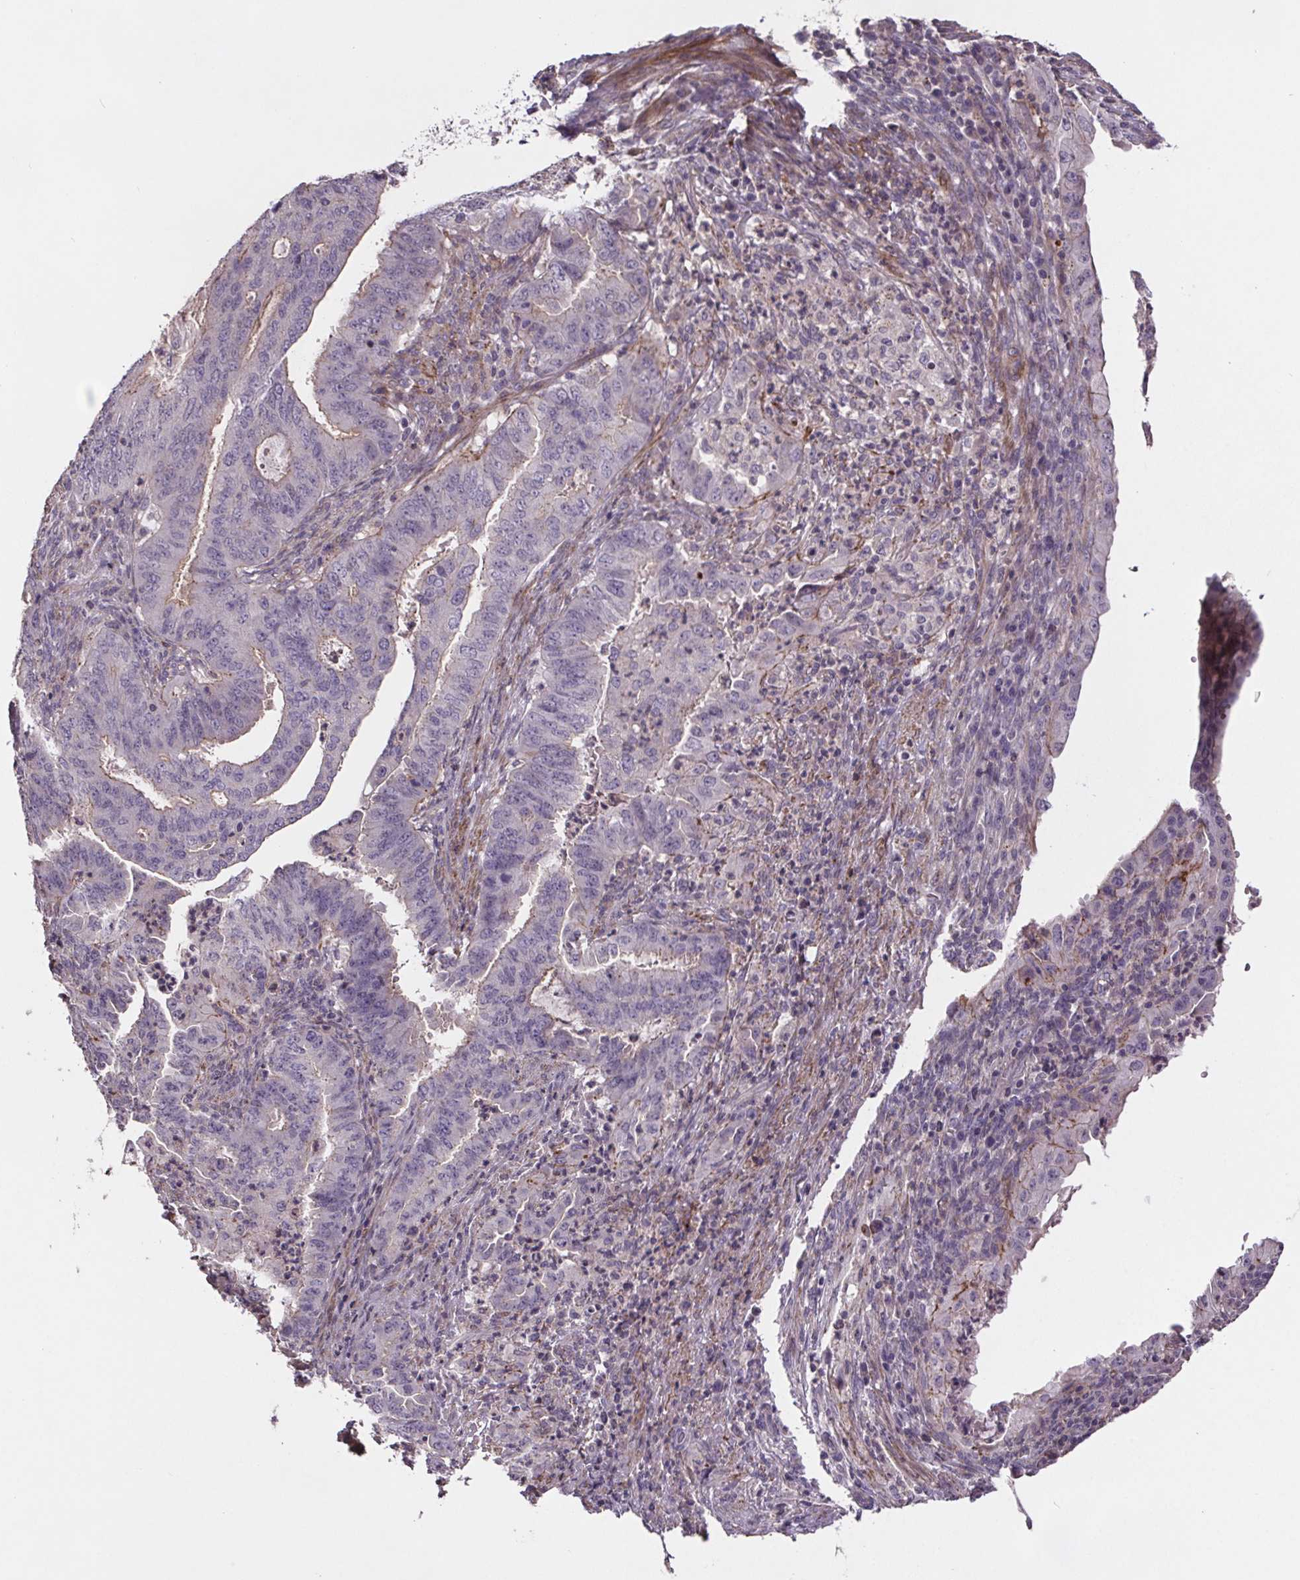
{"staining": {"intensity": "negative", "quantity": "none", "location": "none"}, "tissue": "endometrial cancer", "cell_type": "Tumor cells", "image_type": "cancer", "snomed": [{"axis": "morphology", "description": "Adenocarcinoma, NOS"}, {"axis": "topography", "description": "Endometrium"}], "caption": "DAB (3,3'-diaminobenzidine) immunohistochemical staining of endometrial adenocarcinoma displays no significant positivity in tumor cells.", "gene": "CLN3", "patient": {"sex": "female", "age": 51}}